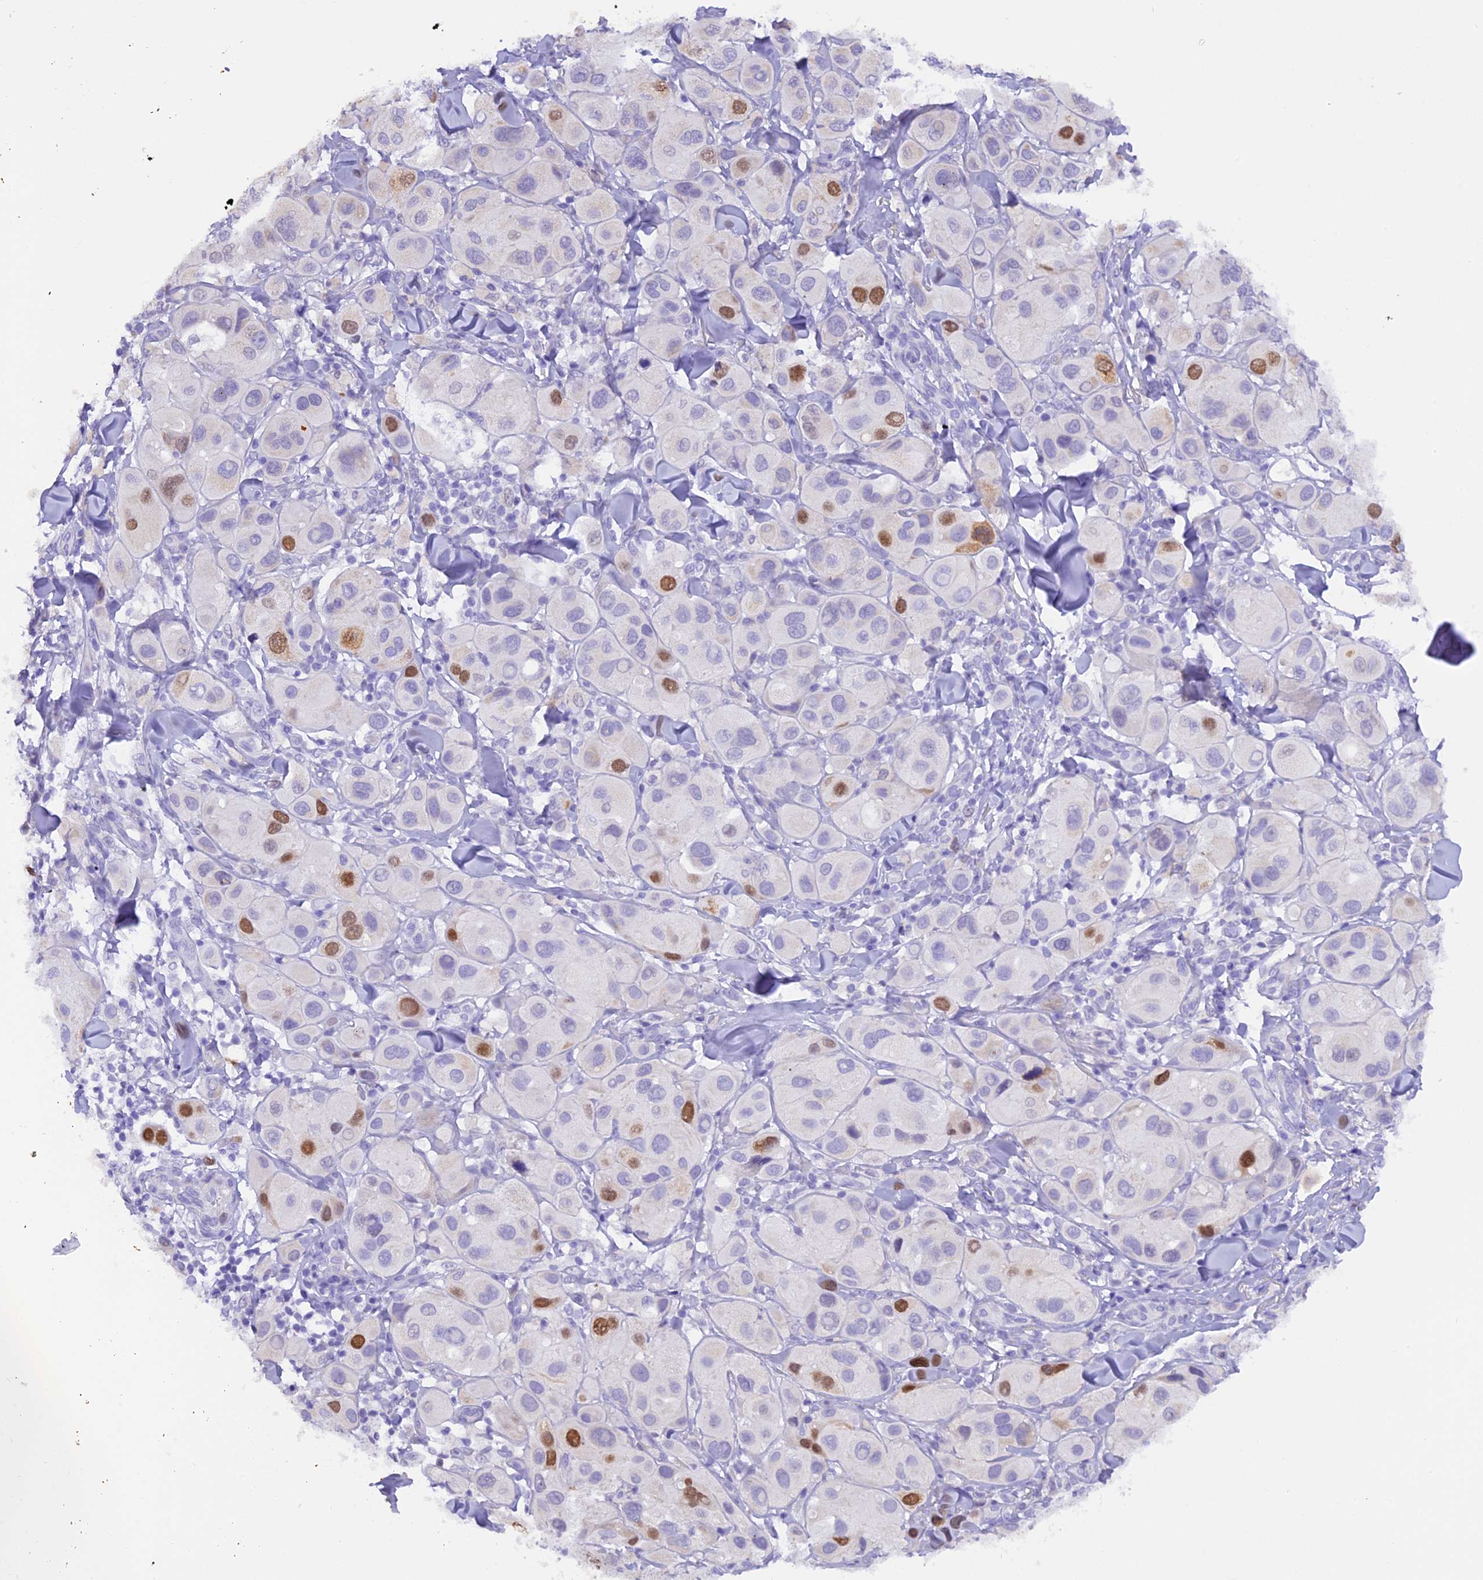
{"staining": {"intensity": "moderate", "quantity": "<25%", "location": "nuclear"}, "tissue": "melanoma", "cell_type": "Tumor cells", "image_type": "cancer", "snomed": [{"axis": "morphology", "description": "Malignant melanoma, Metastatic site"}, {"axis": "topography", "description": "Skin"}], "caption": "Human melanoma stained with a brown dye displays moderate nuclear positive positivity in about <25% of tumor cells.", "gene": "PKIA", "patient": {"sex": "male", "age": 41}}